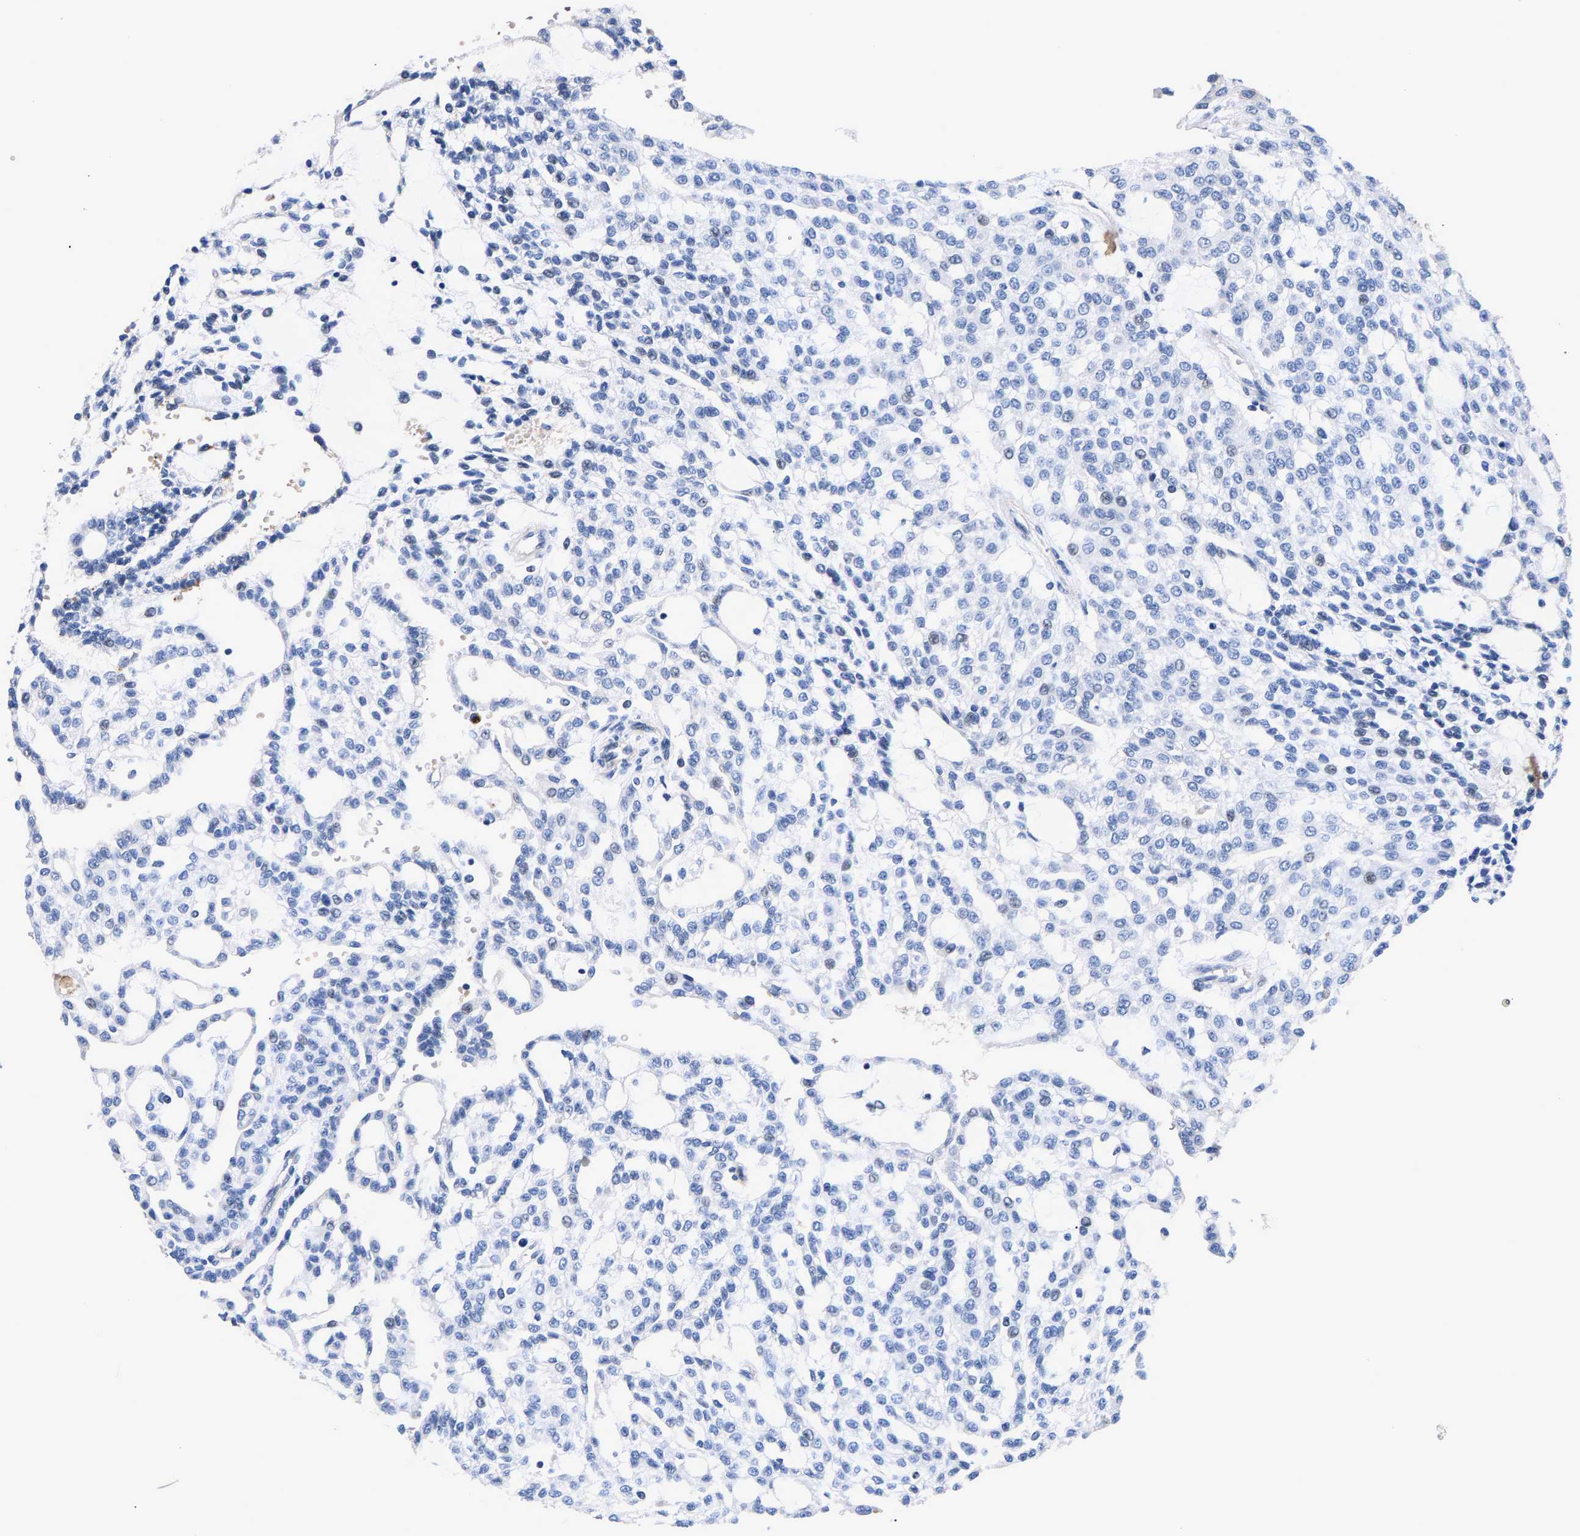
{"staining": {"intensity": "negative", "quantity": "none", "location": "none"}, "tissue": "renal cancer", "cell_type": "Tumor cells", "image_type": "cancer", "snomed": [{"axis": "morphology", "description": "Adenocarcinoma, NOS"}, {"axis": "topography", "description": "Kidney"}], "caption": "The micrograph reveals no staining of tumor cells in renal adenocarcinoma.", "gene": "P2RY4", "patient": {"sex": "male", "age": 63}}